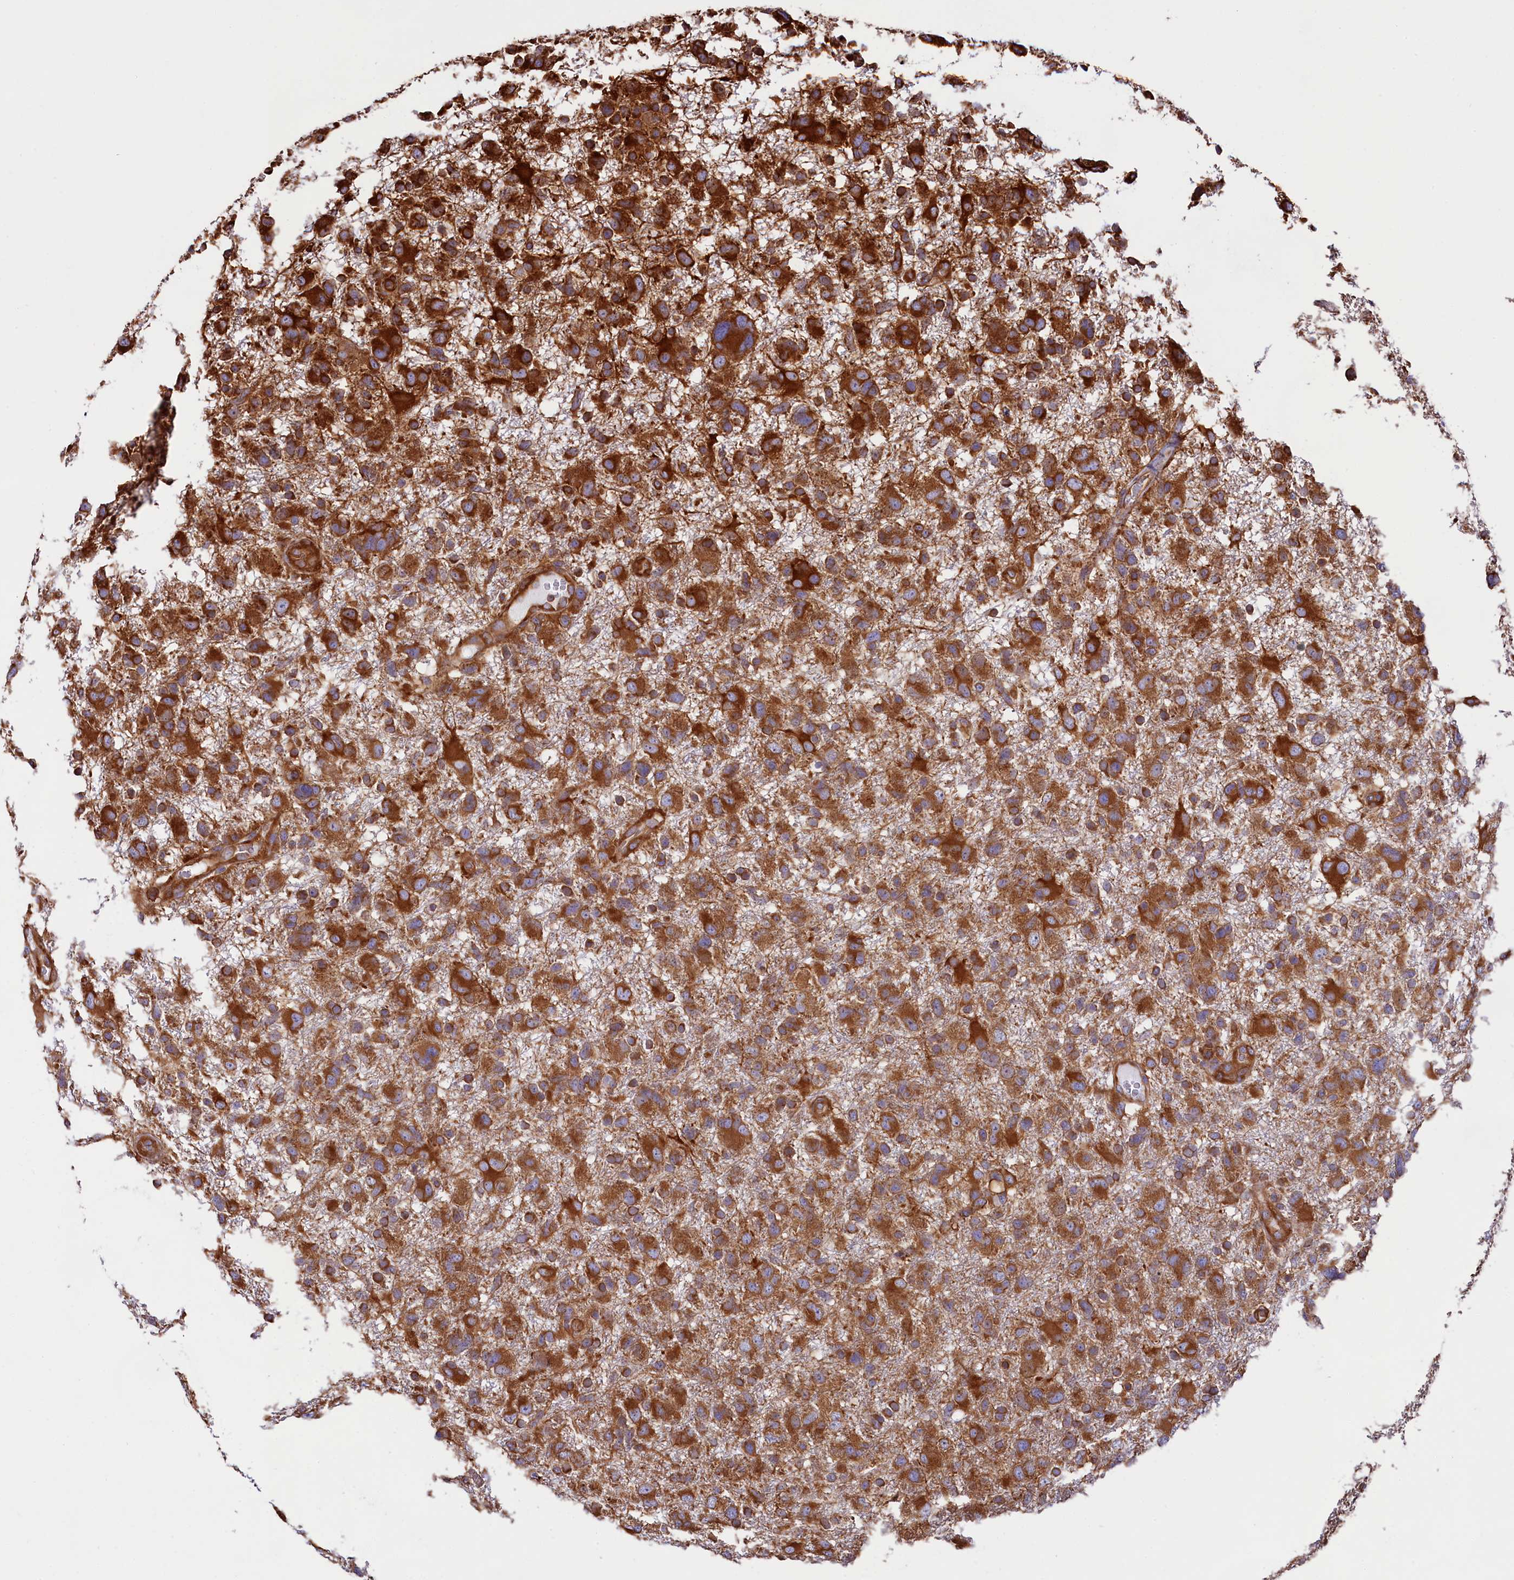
{"staining": {"intensity": "strong", "quantity": ">75%", "location": "cytoplasmic/membranous"}, "tissue": "glioma", "cell_type": "Tumor cells", "image_type": "cancer", "snomed": [{"axis": "morphology", "description": "Glioma, malignant, High grade"}, {"axis": "topography", "description": "Brain"}], "caption": "Immunohistochemistry of glioma shows high levels of strong cytoplasmic/membranous expression in approximately >75% of tumor cells.", "gene": "GYS1", "patient": {"sex": "male", "age": 61}}